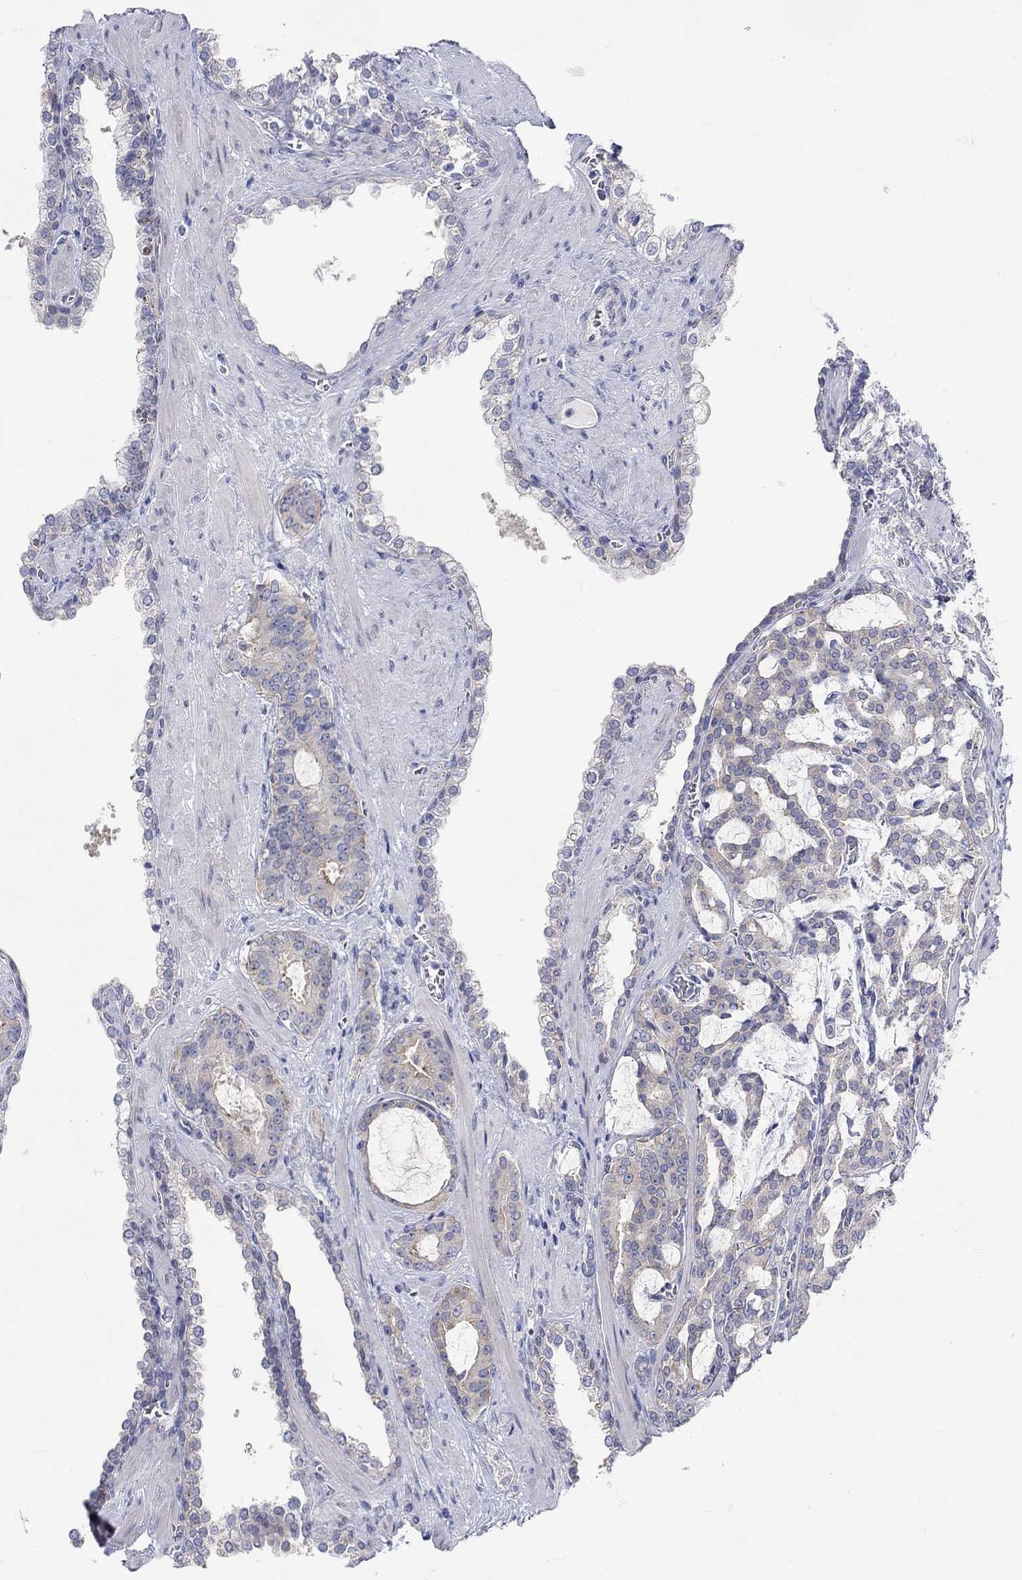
{"staining": {"intensity": "weak", "quantity": "<25%", "location": "cytoplasmic/membranous"}, "tissue": "prostate cancer", "cell_type": "Tumor cells", "image_type": "cancer", "snomed": [{"axis": "morphology", "description": "Adenocarcinoma, NOS"}, {"axis": "topography", "description": "Prostate"}], "caption": "This histopathology image is of prostate cancer stained with IHC to label a protein in brown with the nuclei are counter-stained blue. There is no expression in tumor cells.", "gene": "CERS1", "patient": {"sex": "male", "age": 67}}